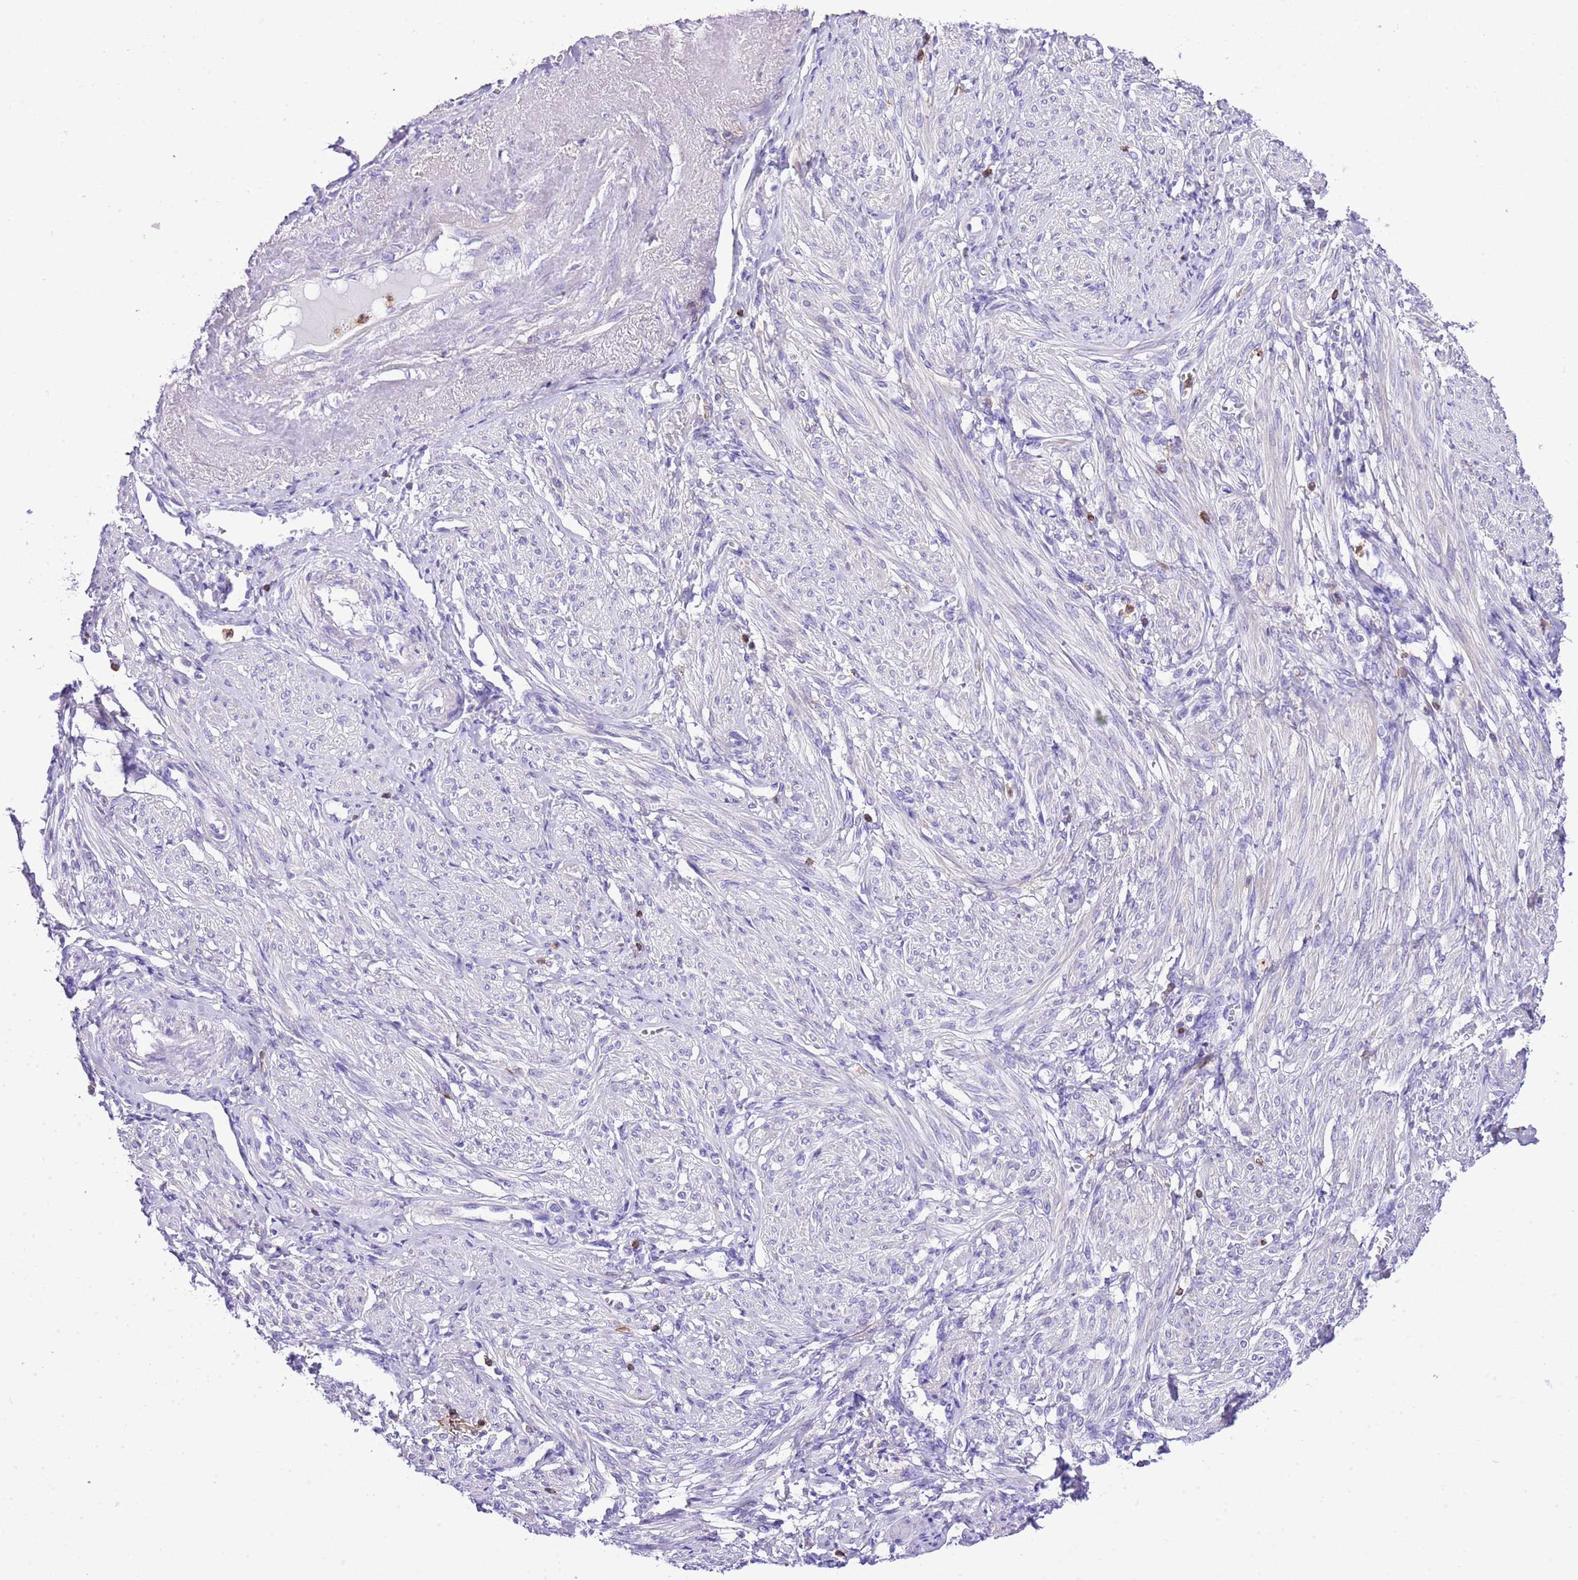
{"staining": {"intensity": "negative", "quantity": "none", "location": "none"}, "tissue": "smooth muscle", "cell_type": "Smooth muscle cells", "image_type": "normal", "snomed": [{"axis": "morphology", "description": "Normal tissue, NOS"}, {"axis": "topography", "description": "Smooth muscle"}], "caption": "Immunohistochemistry (IHC) of unremarkable smooth muscle exhibits no staining in smooth muscle cells.", "gene": "CNN2", "patient": {"sex": "female", "age": 39}}